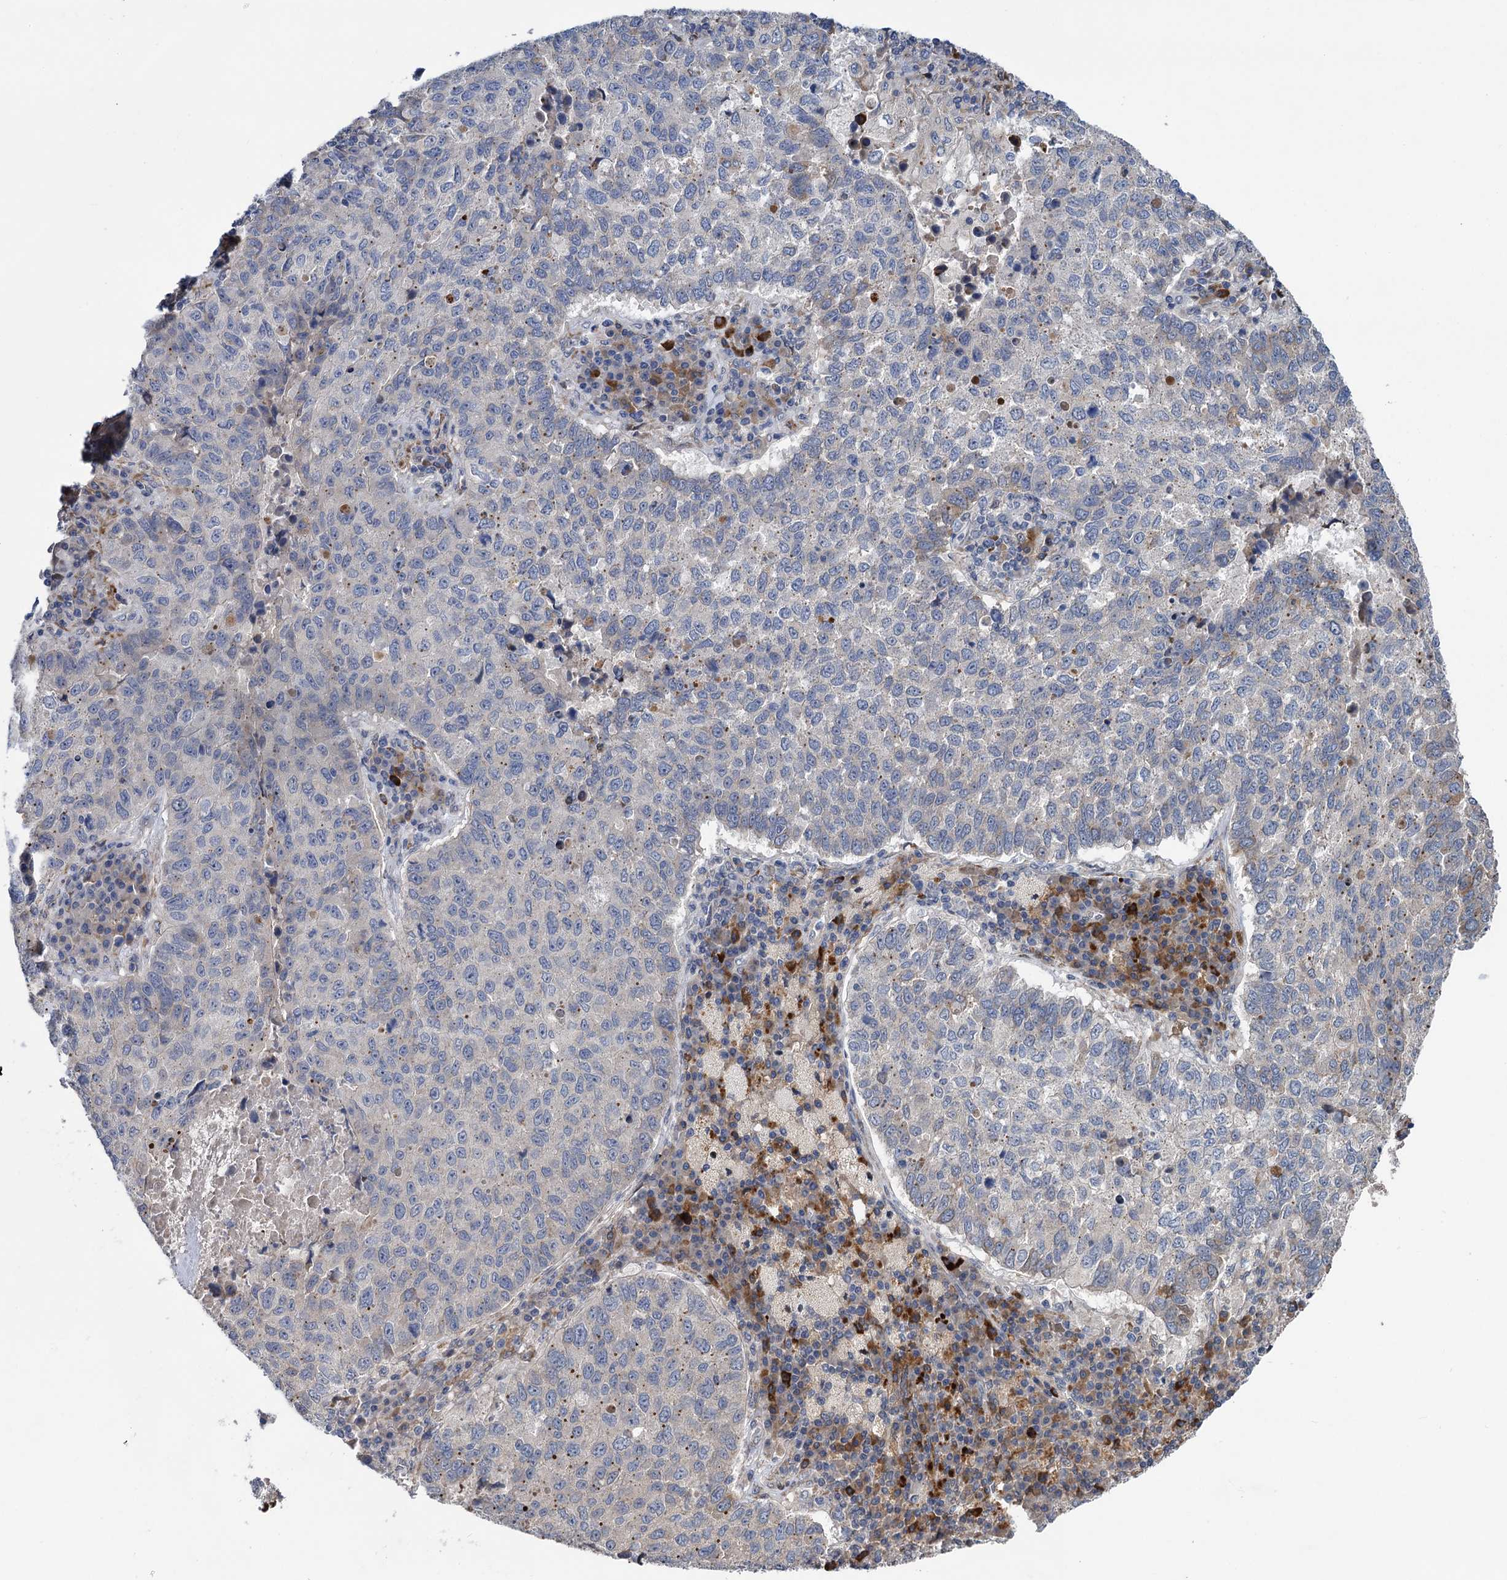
{"staining": {"intensity": "negative", "quantity": "none", "location": "none"}, "tissue": "lung cancer", "cell_type": "Tumor cells", "image_type": "cancer", "snomed": [{"axis": "morphology", "description": "Squamous cell carcinoma, NOS"}, {"axis": "topography", "description": "Lung"}], "caption": "A micrograph of human lung cancer is negative for staining in tumor cells. (Stains: DAB (3,3'-diaminobenzidine) immunohistochemistry (IHC) with hematoxylin counter stain, Microscopy: brightfield microscopy at high magnification).", "gene": "UBR1", "patient": {"sex": "male", "age": 73}}